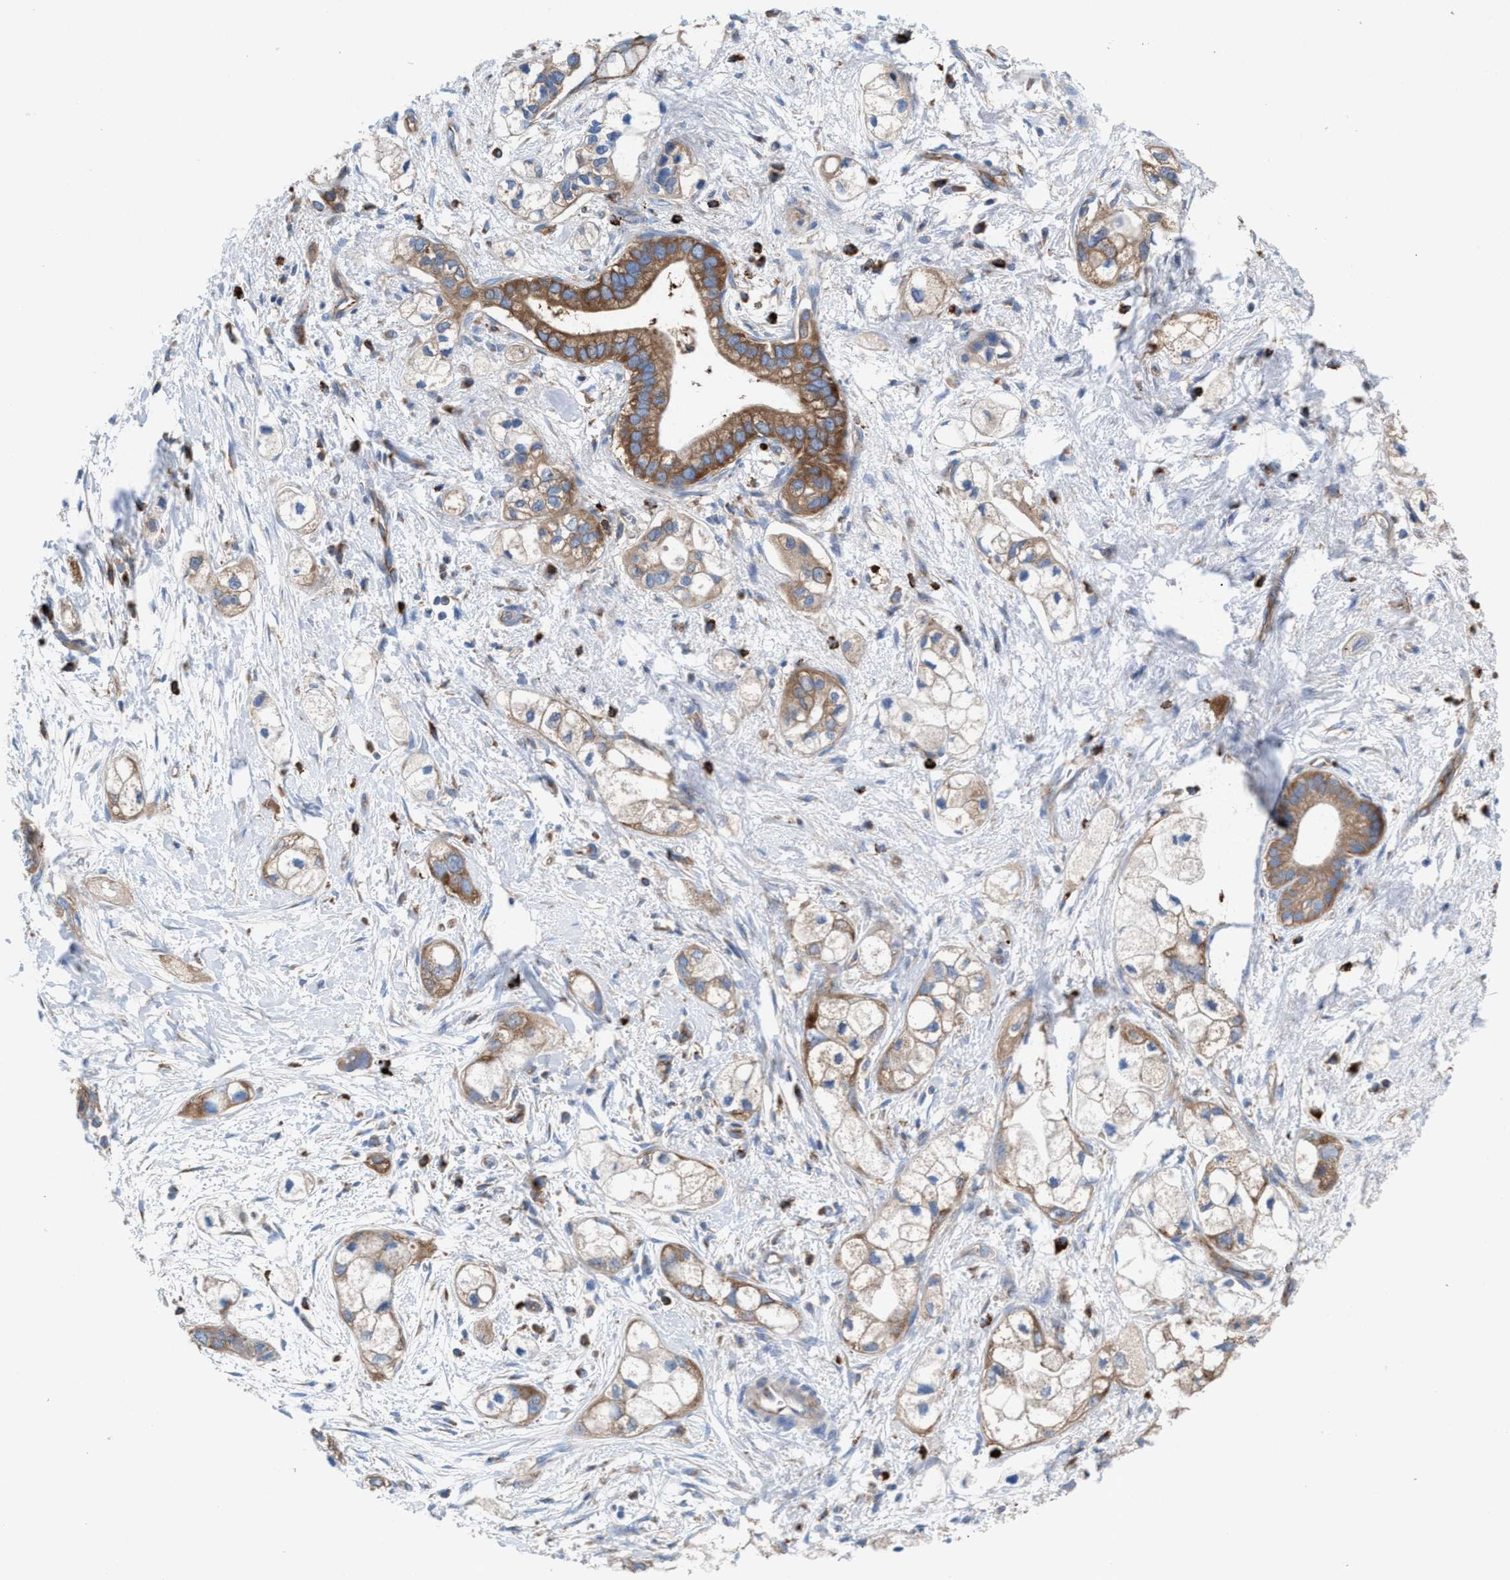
{"staining": {"intensity": "weak", "quantity": ">75%", "location": "cytoplasmic/membranous"}, "tissue": "pancreatic cancer", "cell_type": "Tumor cells", "image_type": "cancer", "snomed": [{"axis": "morphology", "description": "Adenocarcinoma, NOS"}, {"axis": "topography", "description": "Pancreas"}], "caption": "Protein expression analysis of human pancreatic cancer (adenocarcinoma) reveals weak cytoplasmic/membranous positivity in about >75% of tumor cells.", "gene": "NYAP1", "patient": {"sex": "male", "age": 74}}